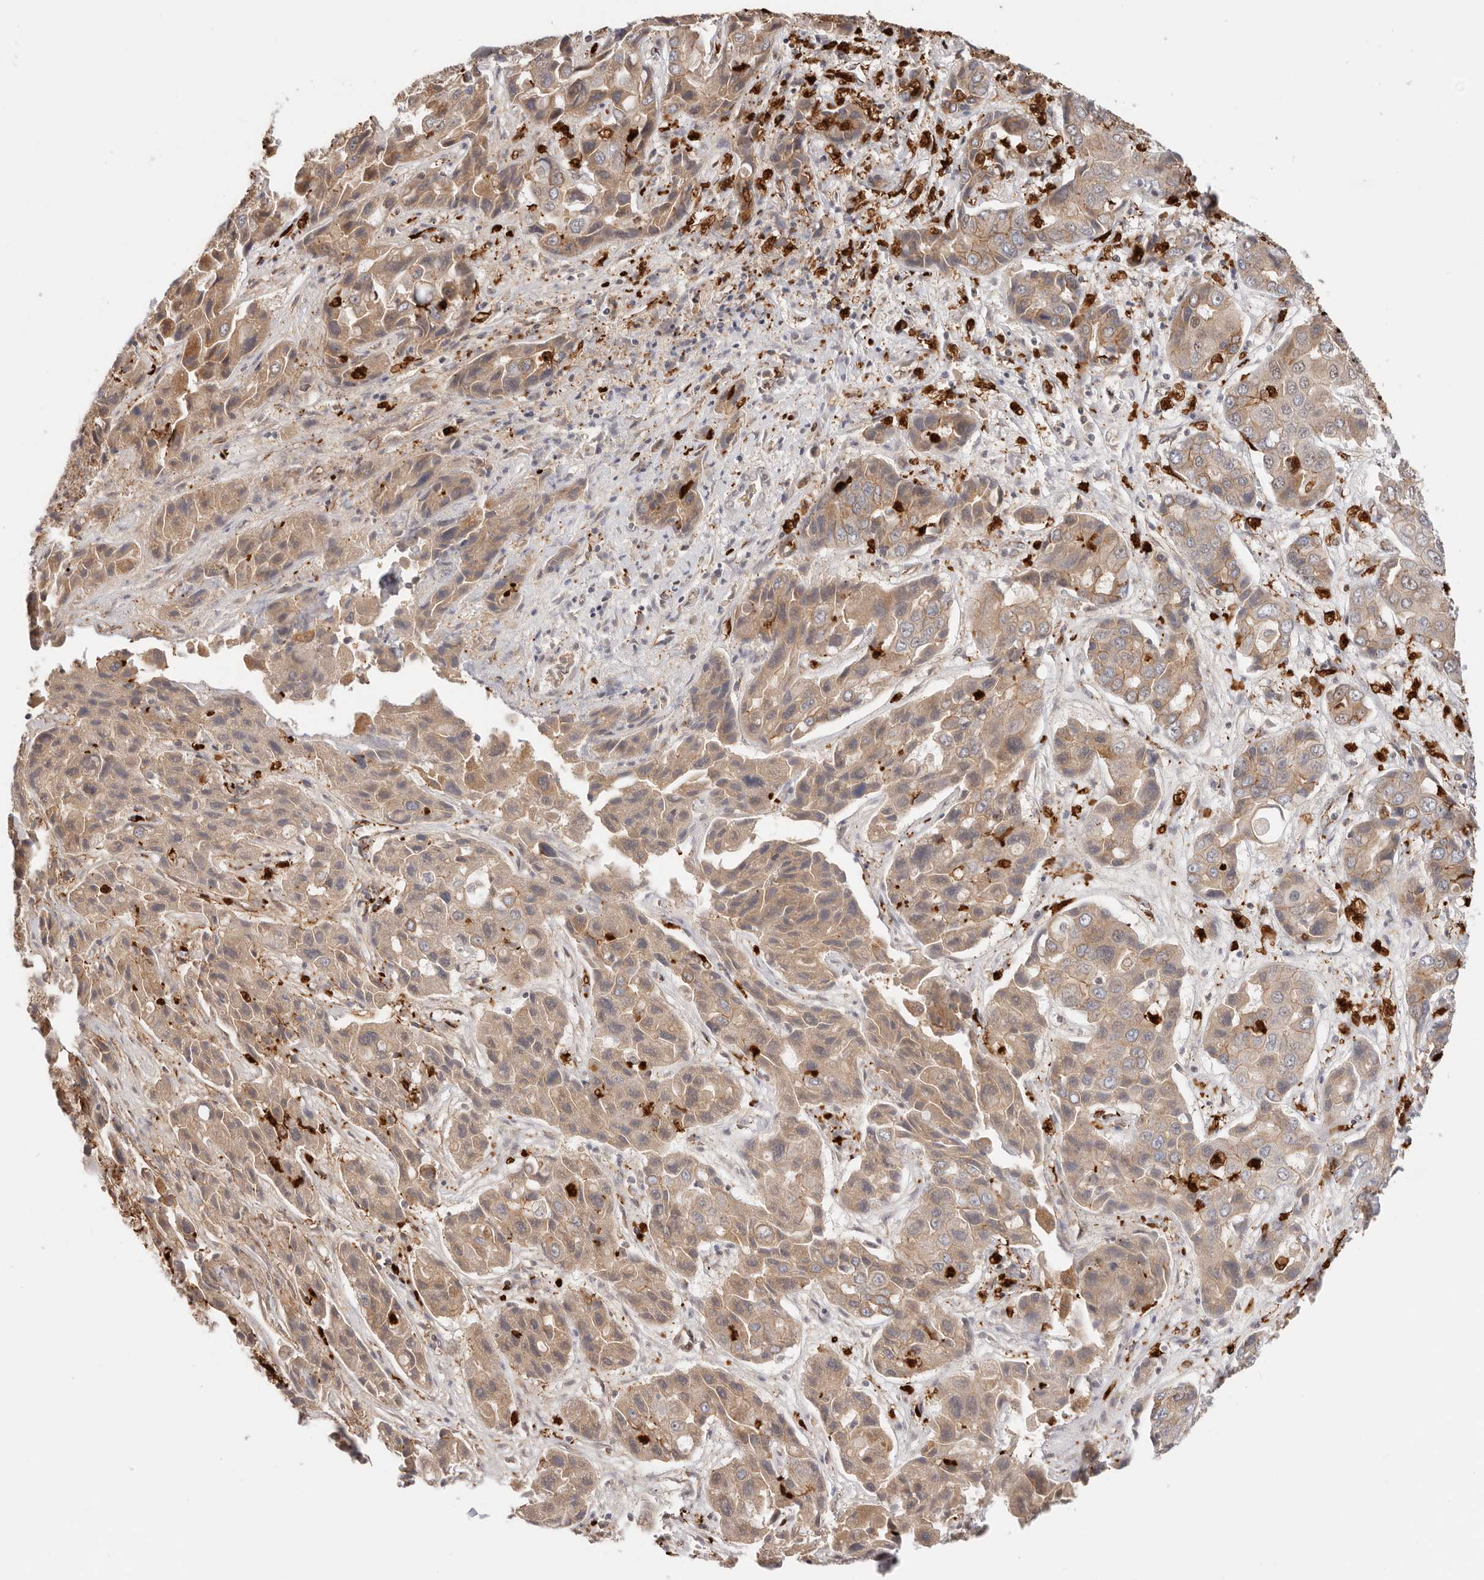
{"staining": {"intensity": "moderate", "quantity": ">75%", "location": "cytoplasmic/membranous"}, "tissue": "liver cancer", "cell_type": "Tumor cells", "image_type": "cancer", "snomed": [{"axis": "morphology", "description": "Cholangiocarcinoma"}, {"axis": "topography", "description": "Liver"}], "caption": "DAB immunohistochemical staining of human liver cancer exhibits moderate cytoplasmic/membranous protein expression in approximately >75% of tumor cells.", "gene": "AFDN", "patient": {"sex": "male", "age": 67}}